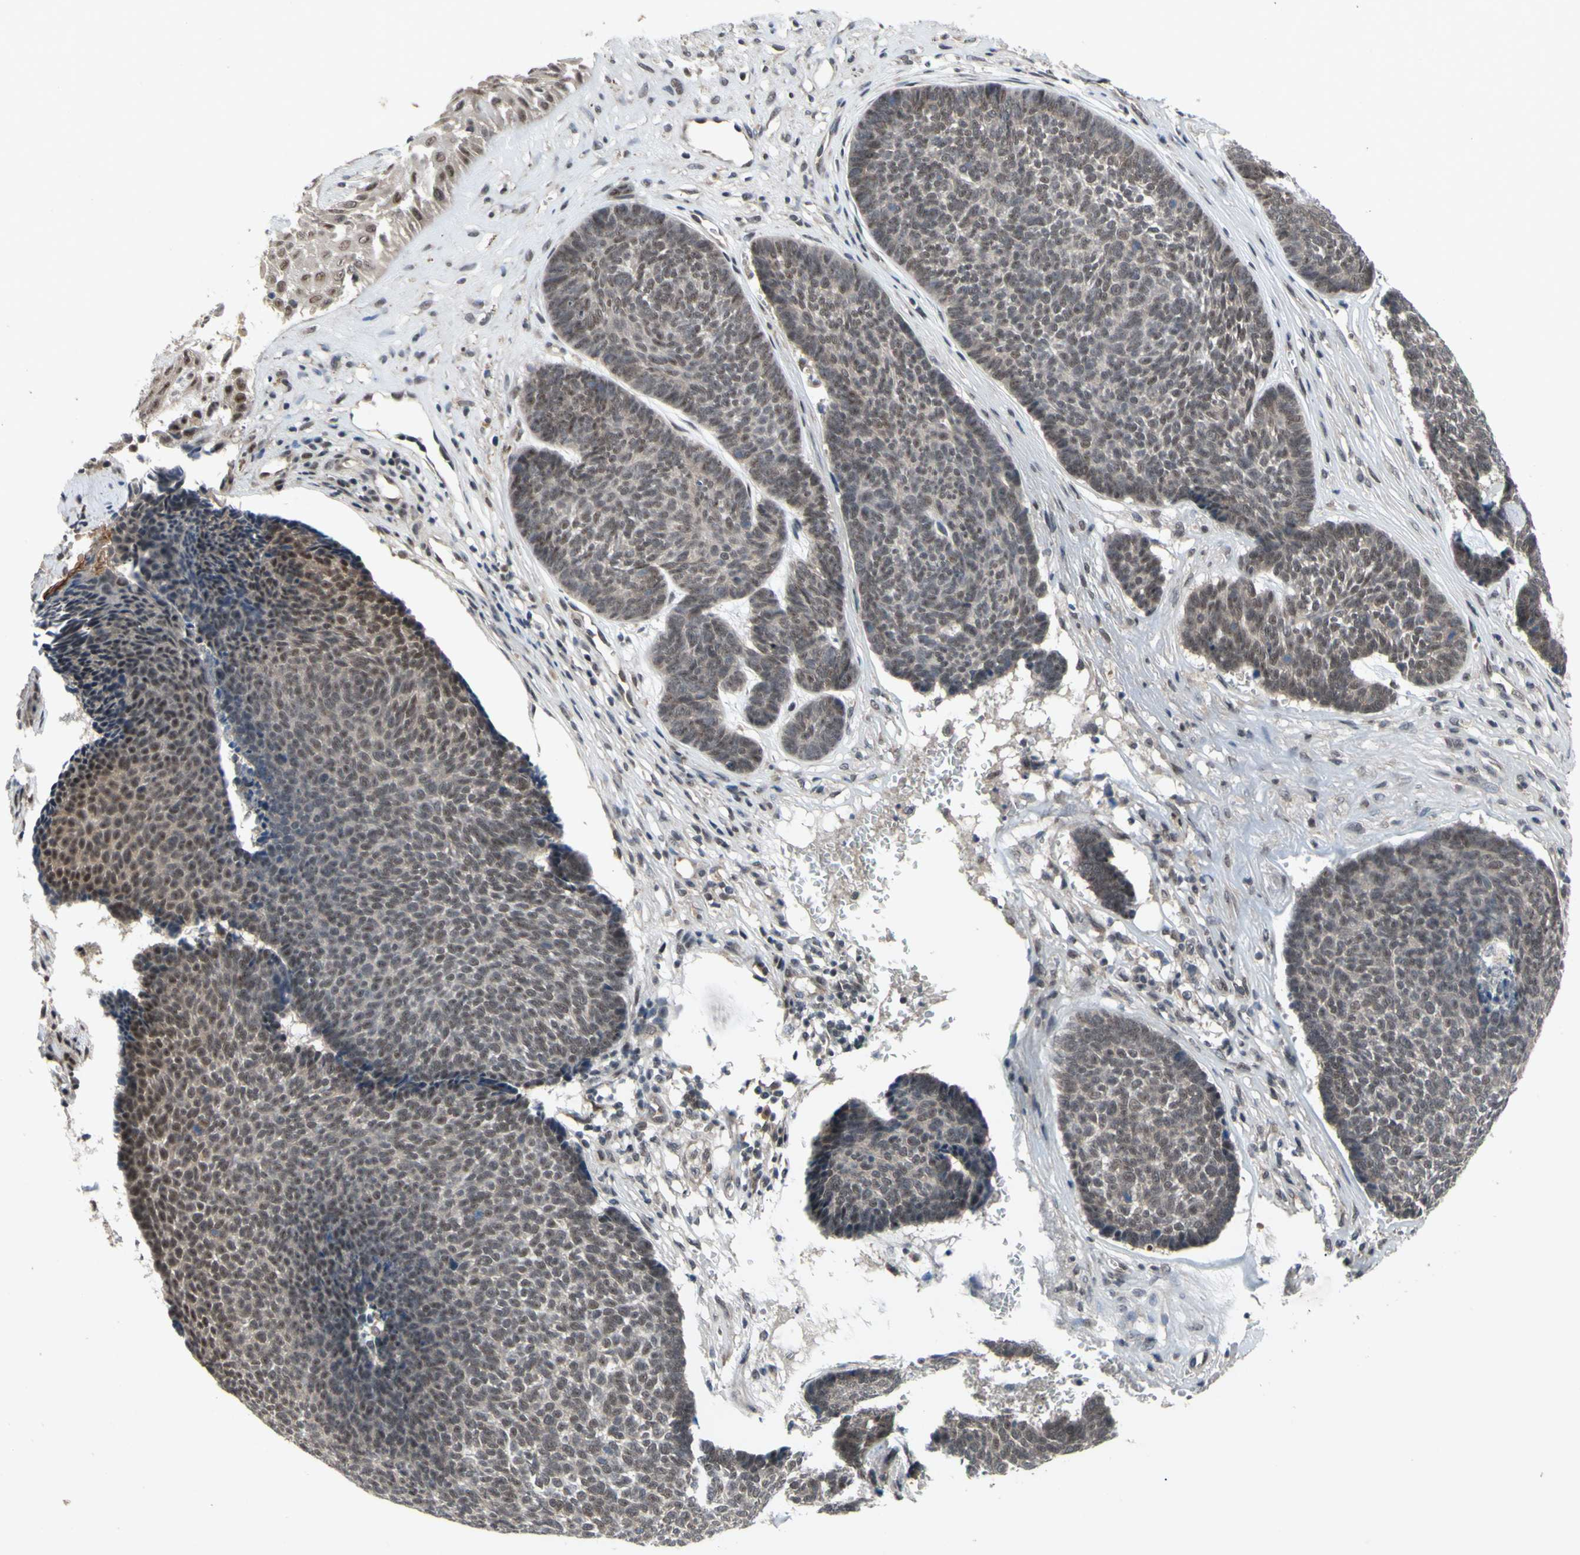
{"staining": {"intensity": "weak", "quantity": "25%-75%", "location": "cytoplasmic/membranous,nuclear"}, "tissue": "skin cancer", "cell_type": "Tumor cells", "image_type": "cancer", "snomed": [{"axis": "morphology", "description": "Basal cell carcinoma"}, {"axis": "topography", "description": "Skin"}], "caption": "An image showing weak cytoplasmic/membranous and nuclear positivity in approximately 25%-75% of tumor cells in skin cancer, as visualized by brown immunohistochemical staining.", "gene": "TRDMT1", "patient": {"sex": "male", "age": 84}}